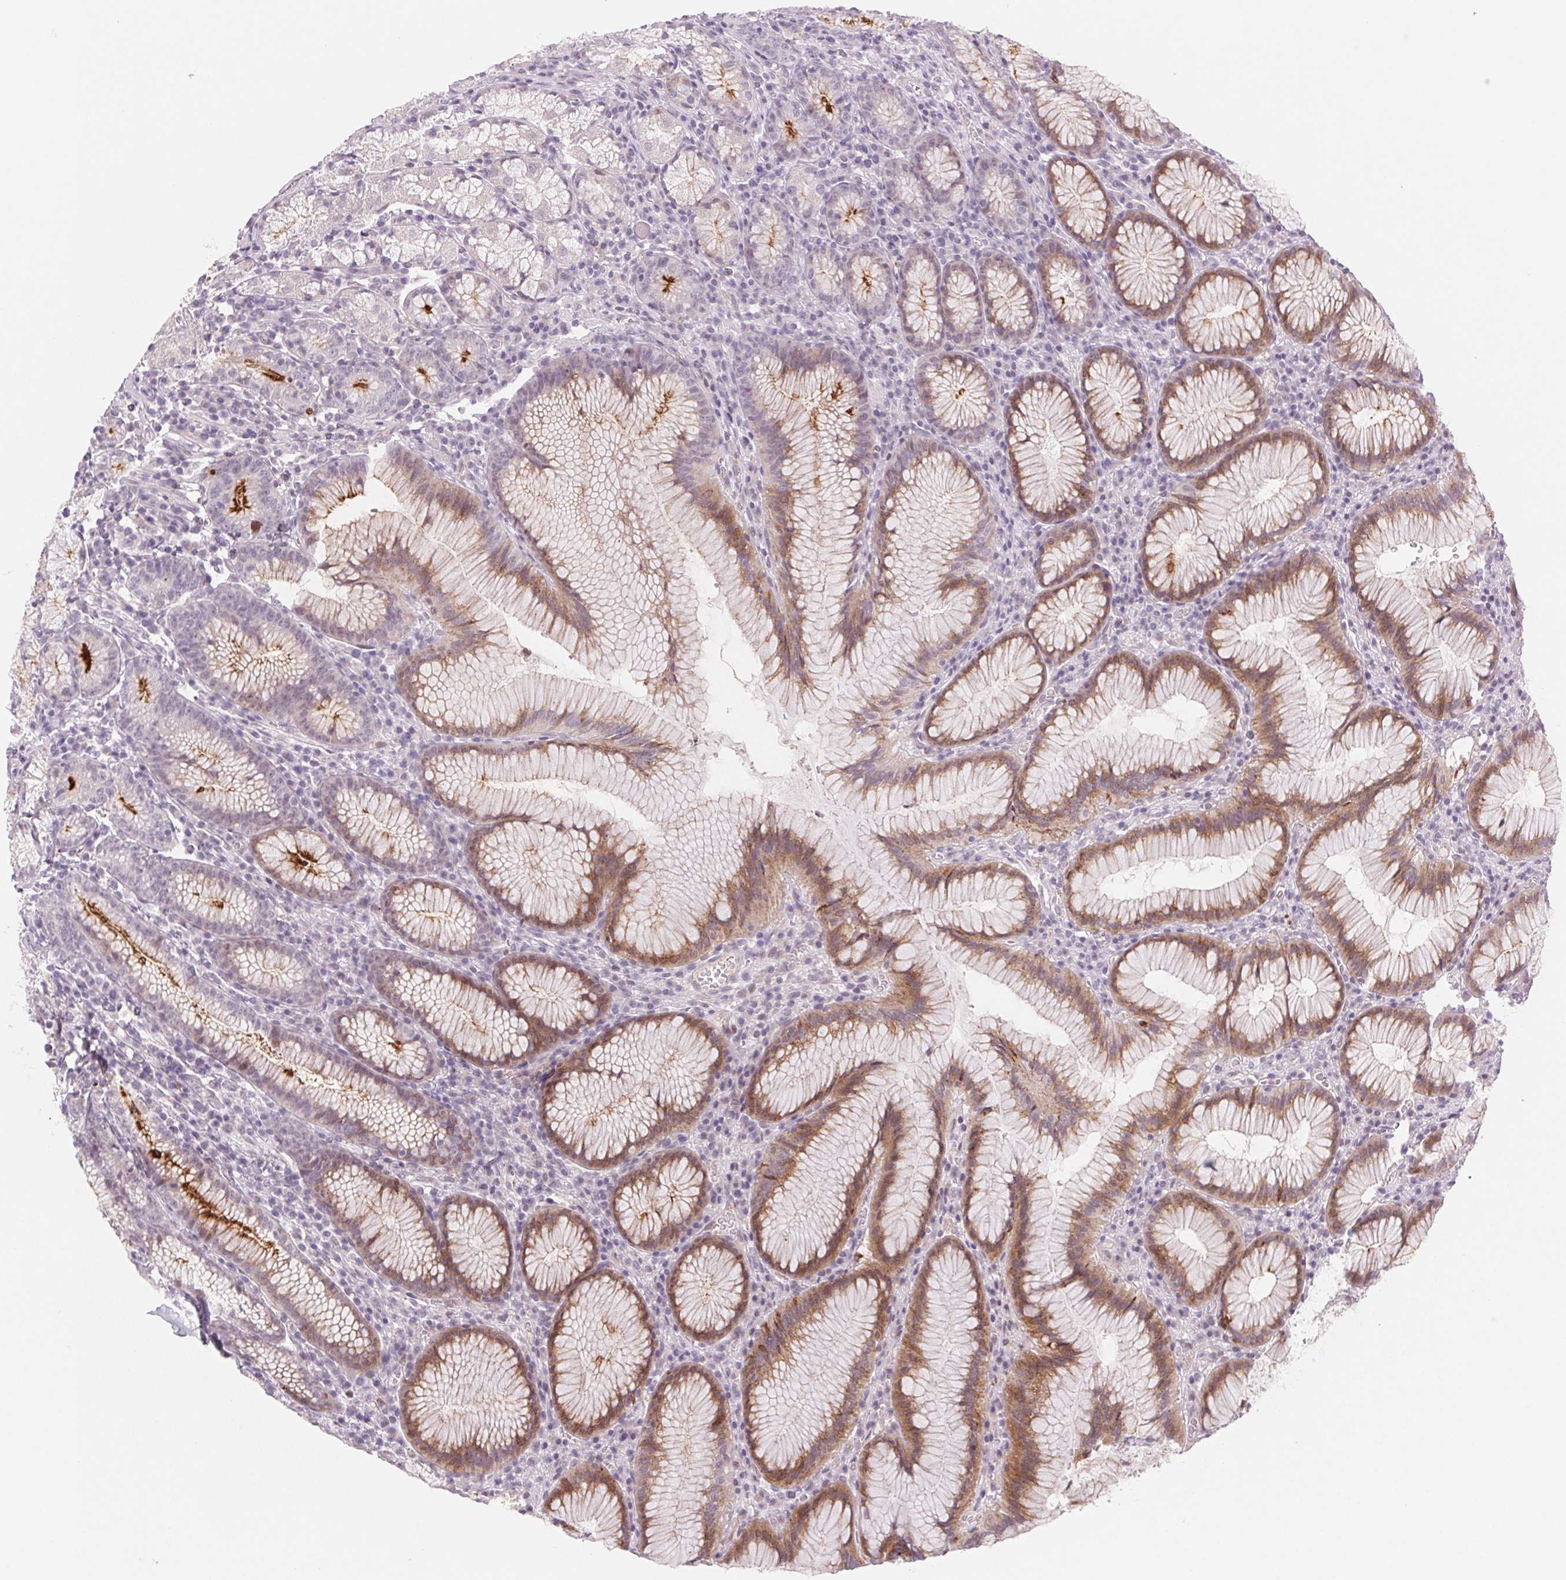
{"staining": {"intensity": "moderate", "quantity": "25%-75%", "location": "cytoplasmic/membranous"}, "tissue": "stomach", "cell_type": "Glandular cells", "image_type": "normal", "snomed": [{"axis": "morphology", "description": "Normal tissue, NOS"}, {"axis": "topography", "description": "Stomach"}], "caption": "A micrograph showing moderate cytoplasmic/membranous positivity in about 25%-75% of glandular cells in normal stomach, as visualized by brown immunohistochemical staining.", "gene": "KRT1", "patient": {"sex": "male", "age": 55}}